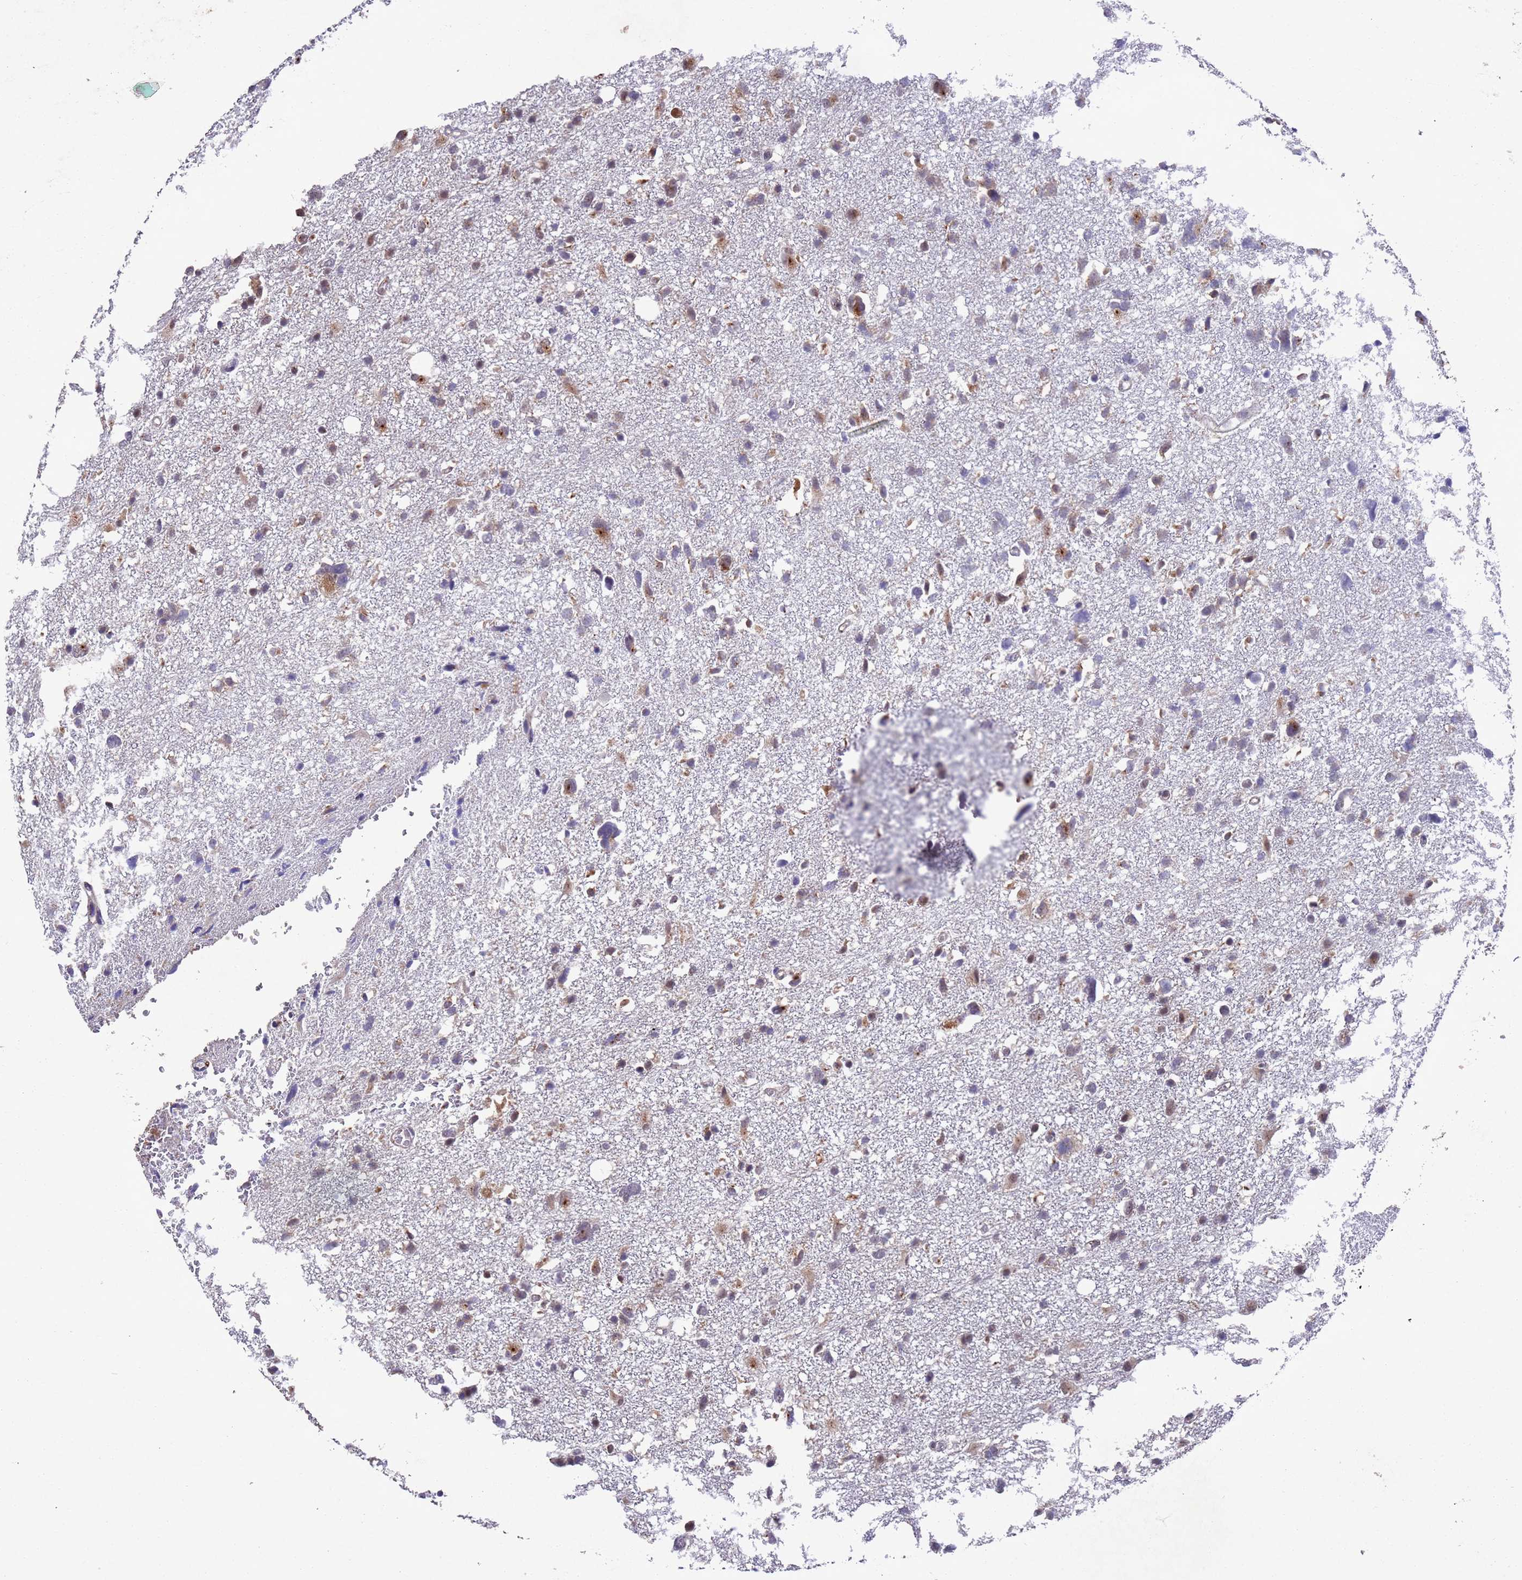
{"staining": {"intensity": "moderate", "quantity": "<25%", "location": "cytoplasmic/membranous,nuclear"}, "tissue": "glioma", "cell_type": "Tumor cells", "image_type": "cancer", "snomed": [{"axis": "morphology", "description": "Glioma, malignant, High grade"}, {"axis": "topography", "description": "Brain"}], "caption": "The micrograph displays staining of malignant glioma (high-grade), revealing moderate cytoplasmic/membranous and nuclear protein staining (brown color) within tumor cells. (DAB (3,3'-diaminobenzidine) IHC, brown staining for protein, blue staining for nuclei).", "gene": "TBK1", "patient": {"sex": "male", "age": 61}}